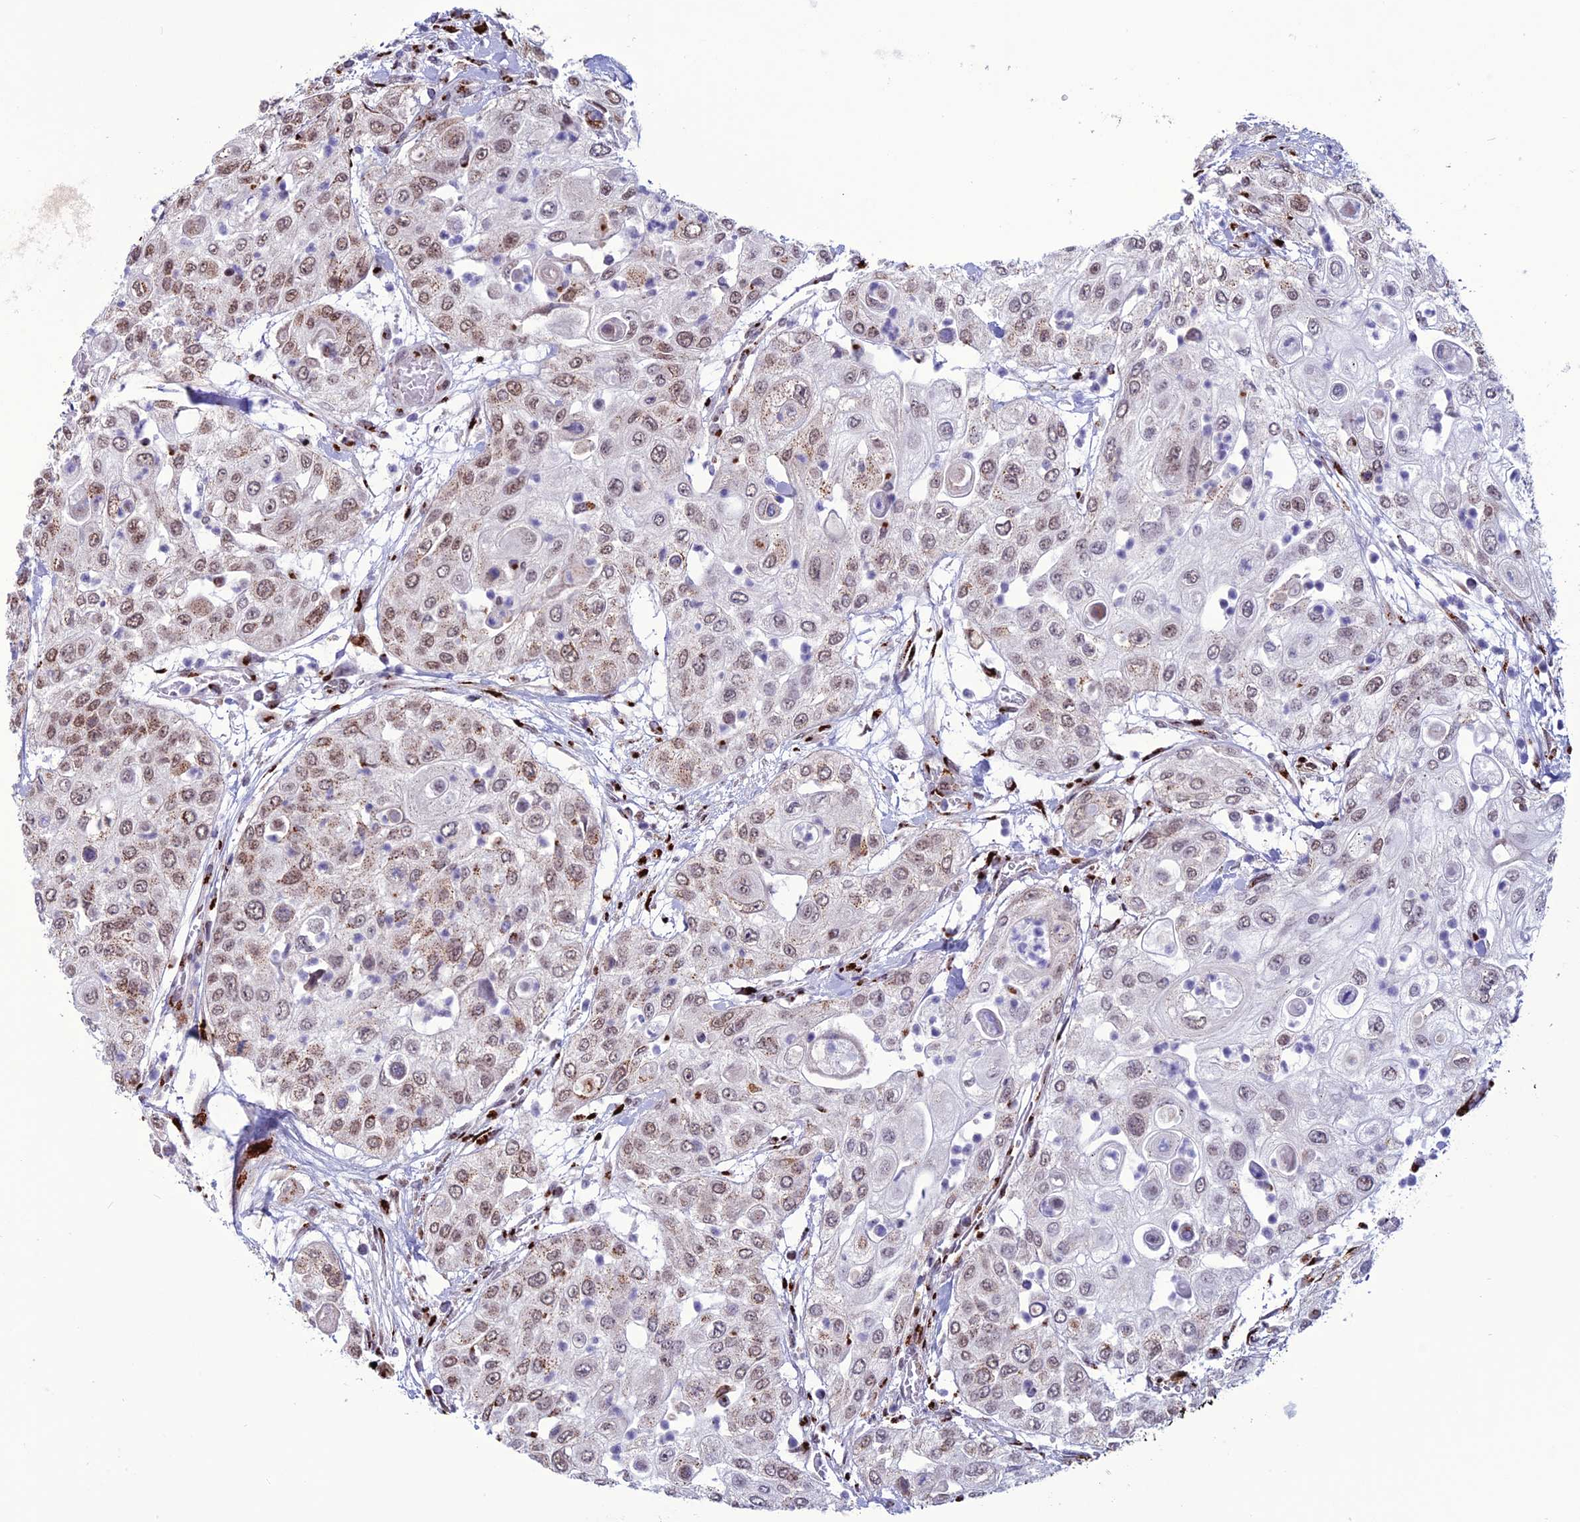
{"staining": {"intensity": "moderate", "quantity": "<25%", "location": "cytoplasmic/membranous,nuclear"}, "tissue": "urothelial cancer", "cell_type": "Tumor cells", "image_type": "cancer", "snomed": [{"axis": "morphology", "description": "Urothelial carcinoma, High grade"}, {"axis": "topography", "description": "Urinary bladder"}], "caption": "Protein analysis of urothelial cancer tissue reveals moderate cytoplasmic/membranous and nuclear positivity in approximately <25% of tumor cells. (Brightfield microscopy of DAB IHC at high magnification).", "gene": "PLEKHA4", "patient": {"sex": "female", "age": 79}}